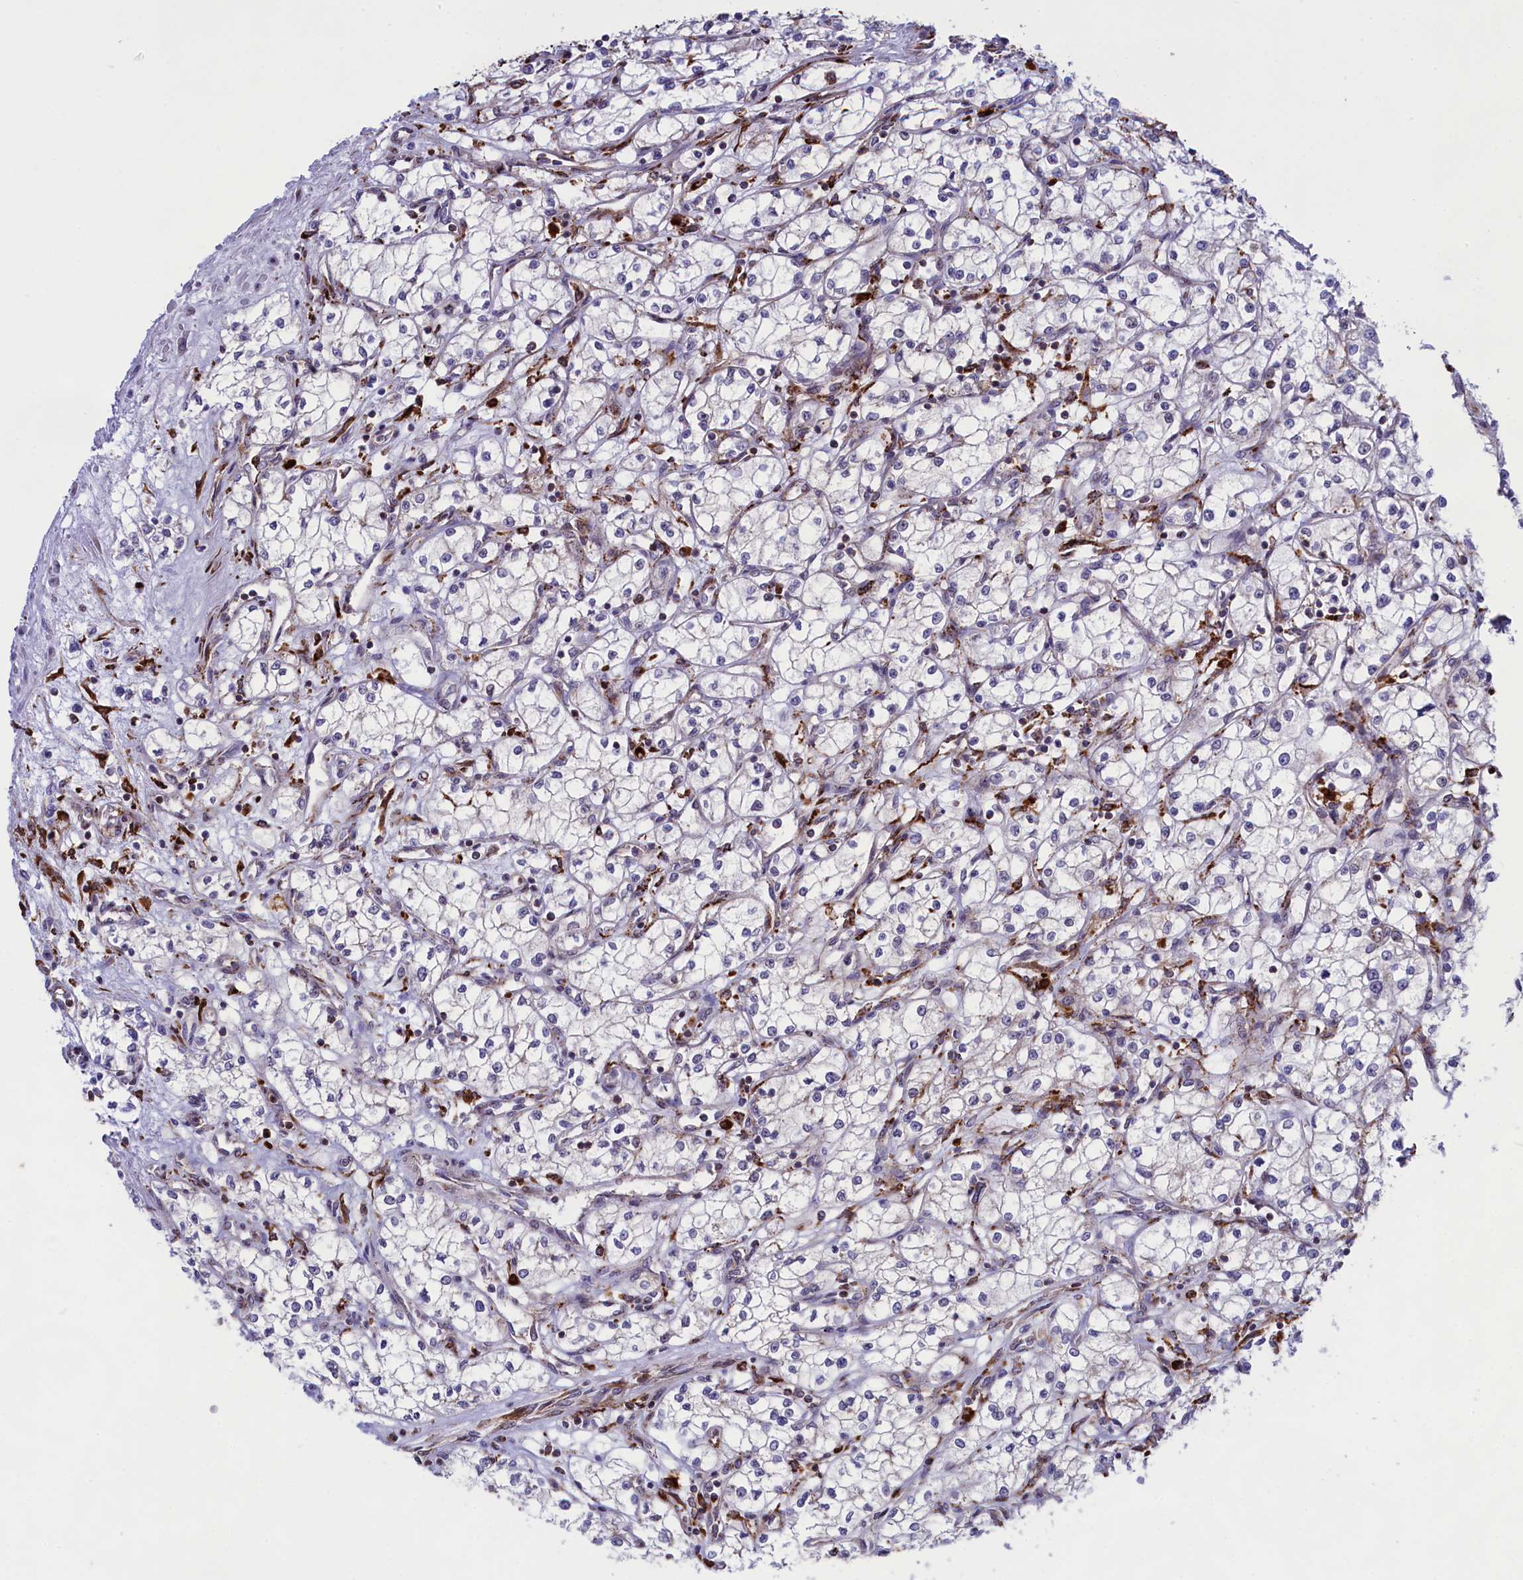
{"staining": {"intensity": "negative", "quantity": "none", "location": "none"}, "tissue": "renal cancer", "cell_type": "Tumor cells", "image_type": "cancer", "snomed": [{"axis": "morphology", "description": "Adenocarcinoma, NOS"}, {"axis": "topography", "description": "Kidney"}], "caption": "IHC image of neoplastic tissue: human renal cancer (adenocarcinoma) stained with DAB (3,3'-diaminobenzidine) demonstrates no significant protein expression in tumor cells.", "gene": "MAN2B1", "patient": {"sex": "male", "age": 59}}